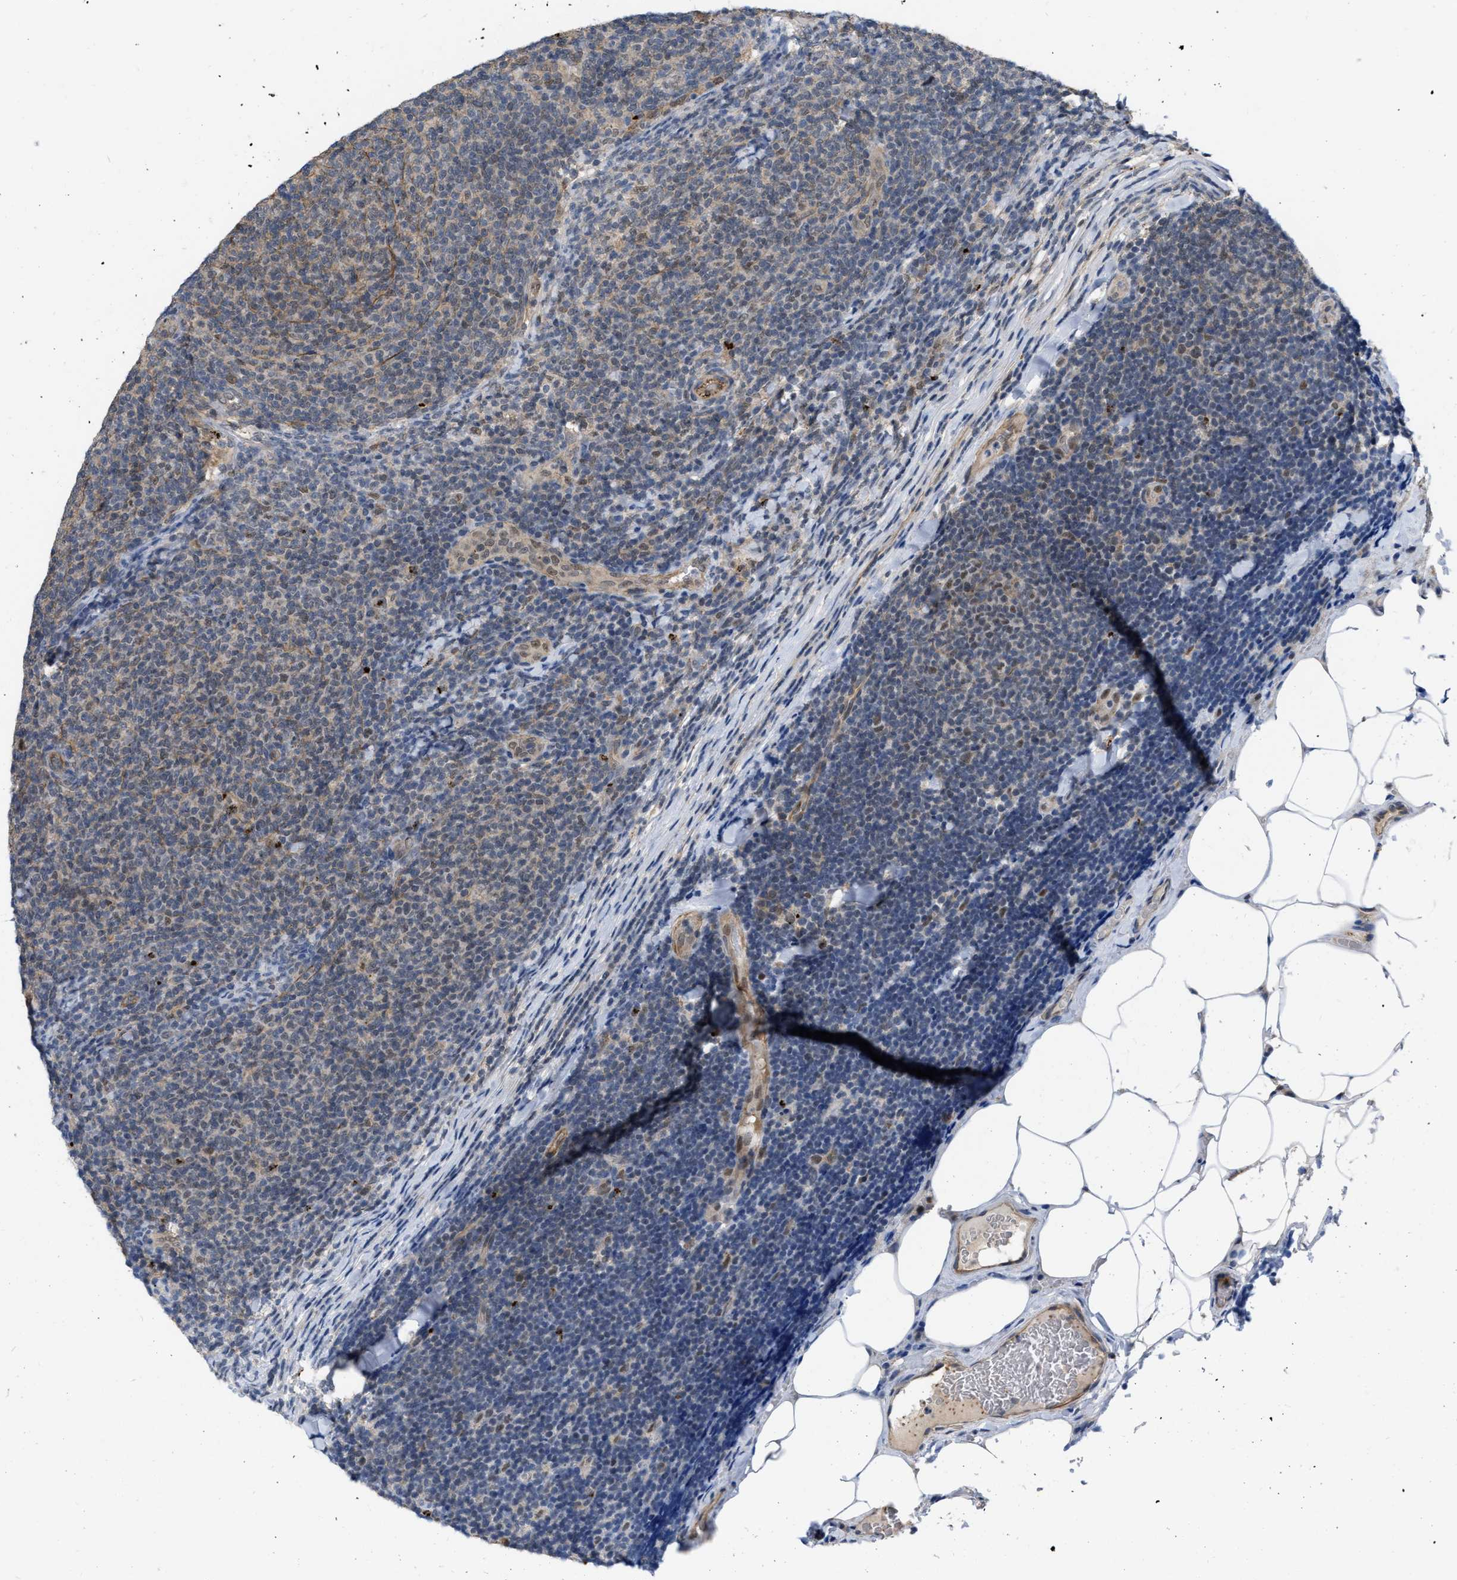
{"staining": {"intensity": "negative", "quantity": "none", "location": "none"}, "tissue": "lymphoma", "cell_type": "Tumor cells", "image_type": "cancer", "snomed": [{"axis": "morphology", "description": "Malignant lymphoma, non-Hodgkin's type, Low grade"}, {"axis": "topography", "description": "Lymph node"}], "caption": "Immunohistochemical staining of human low-grade malignant lymphoma, non-Hodgkin's type demonstrates no significant positivity in tumor cells. Nuclei are stained in blue.", "gene": "NAPEPLD", "patient": {"sex": "male", "age": 66}}